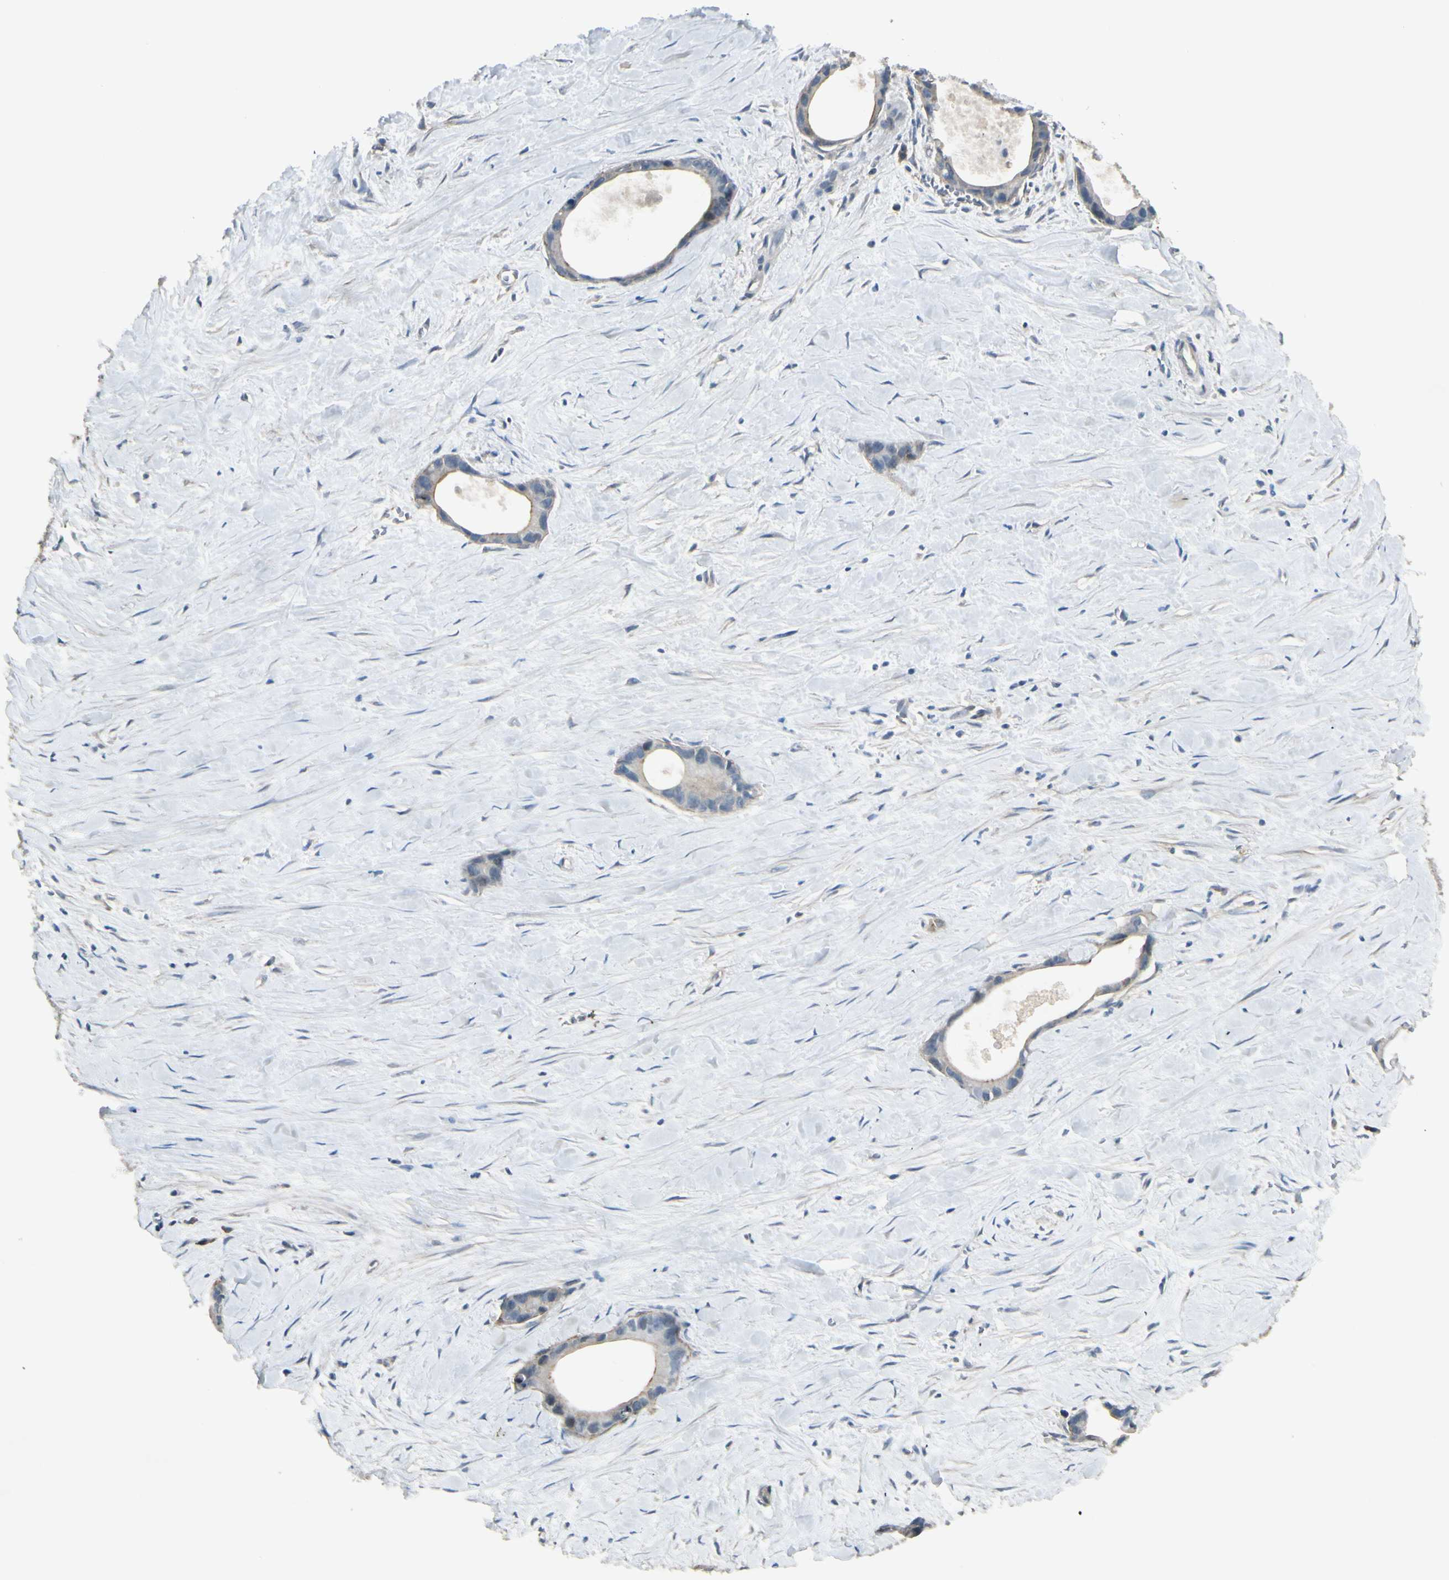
{"staining": {"intensity": "weak", "quantity": "25%-75%", "location": "cytoplasmic/membranous"}, "tissue": "liver cancer", "cell_type": "Tumor cells", "image_type": "cancer", "snomed": [{"axis": "morphology", "description": "Cholangiocarcinoma"}, {"axis": "topography", "description": "Liver"}], "caption": "The image exhibits immunohistochemical staining of cholangiocarcinoma (liver). There is weak cytoplasmic/membranous positivity is appreciated in about 25%-75% of tumor cells. The staining was performed using DAB (3,3'-diaminobenzidine), with brown indicating positive protein expression. Nuclei are stained blue with hematoxylin.", "gene": "PPP3CB", "patient": {"sex": "female", "age": 55}}